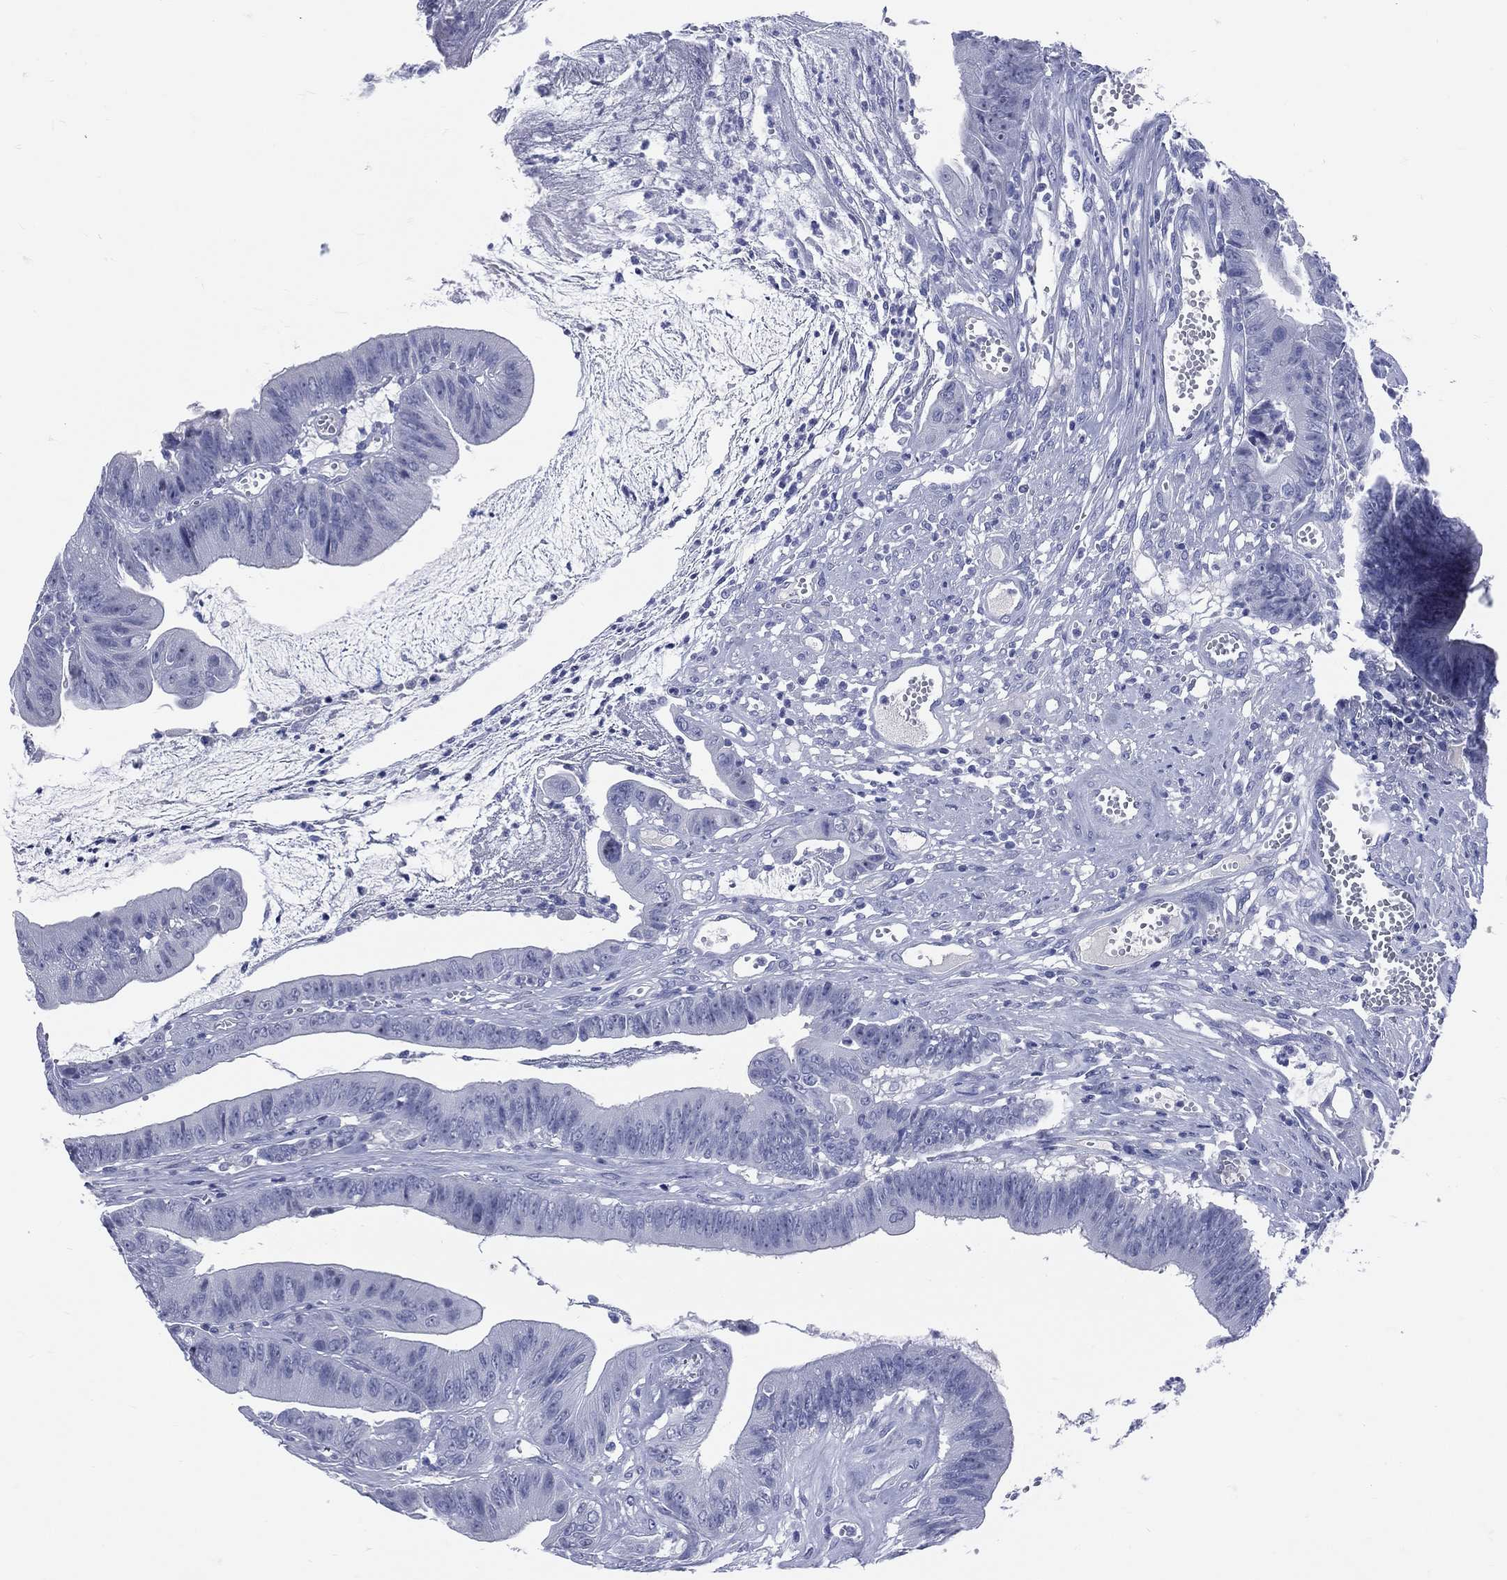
{"staining": {"intensity": "negative", "quantity": "none", "location": "none"}, "tissue": "colorectal cancer", "cell_type": "Tumor cells", "image_type": "cancer", "snomed": [{"axis": "morphology", "description": "Adenocarcinoma, NOS"}, {"axis": "topography", "description": "Colon"}], "caption": "This is a image of immunohistochemistry (IHC) staining of colorectal cancer, which shows no expression in tumor cells.", "gene": "CYLC1", "patient": {"sex": "female", "age": 69}}